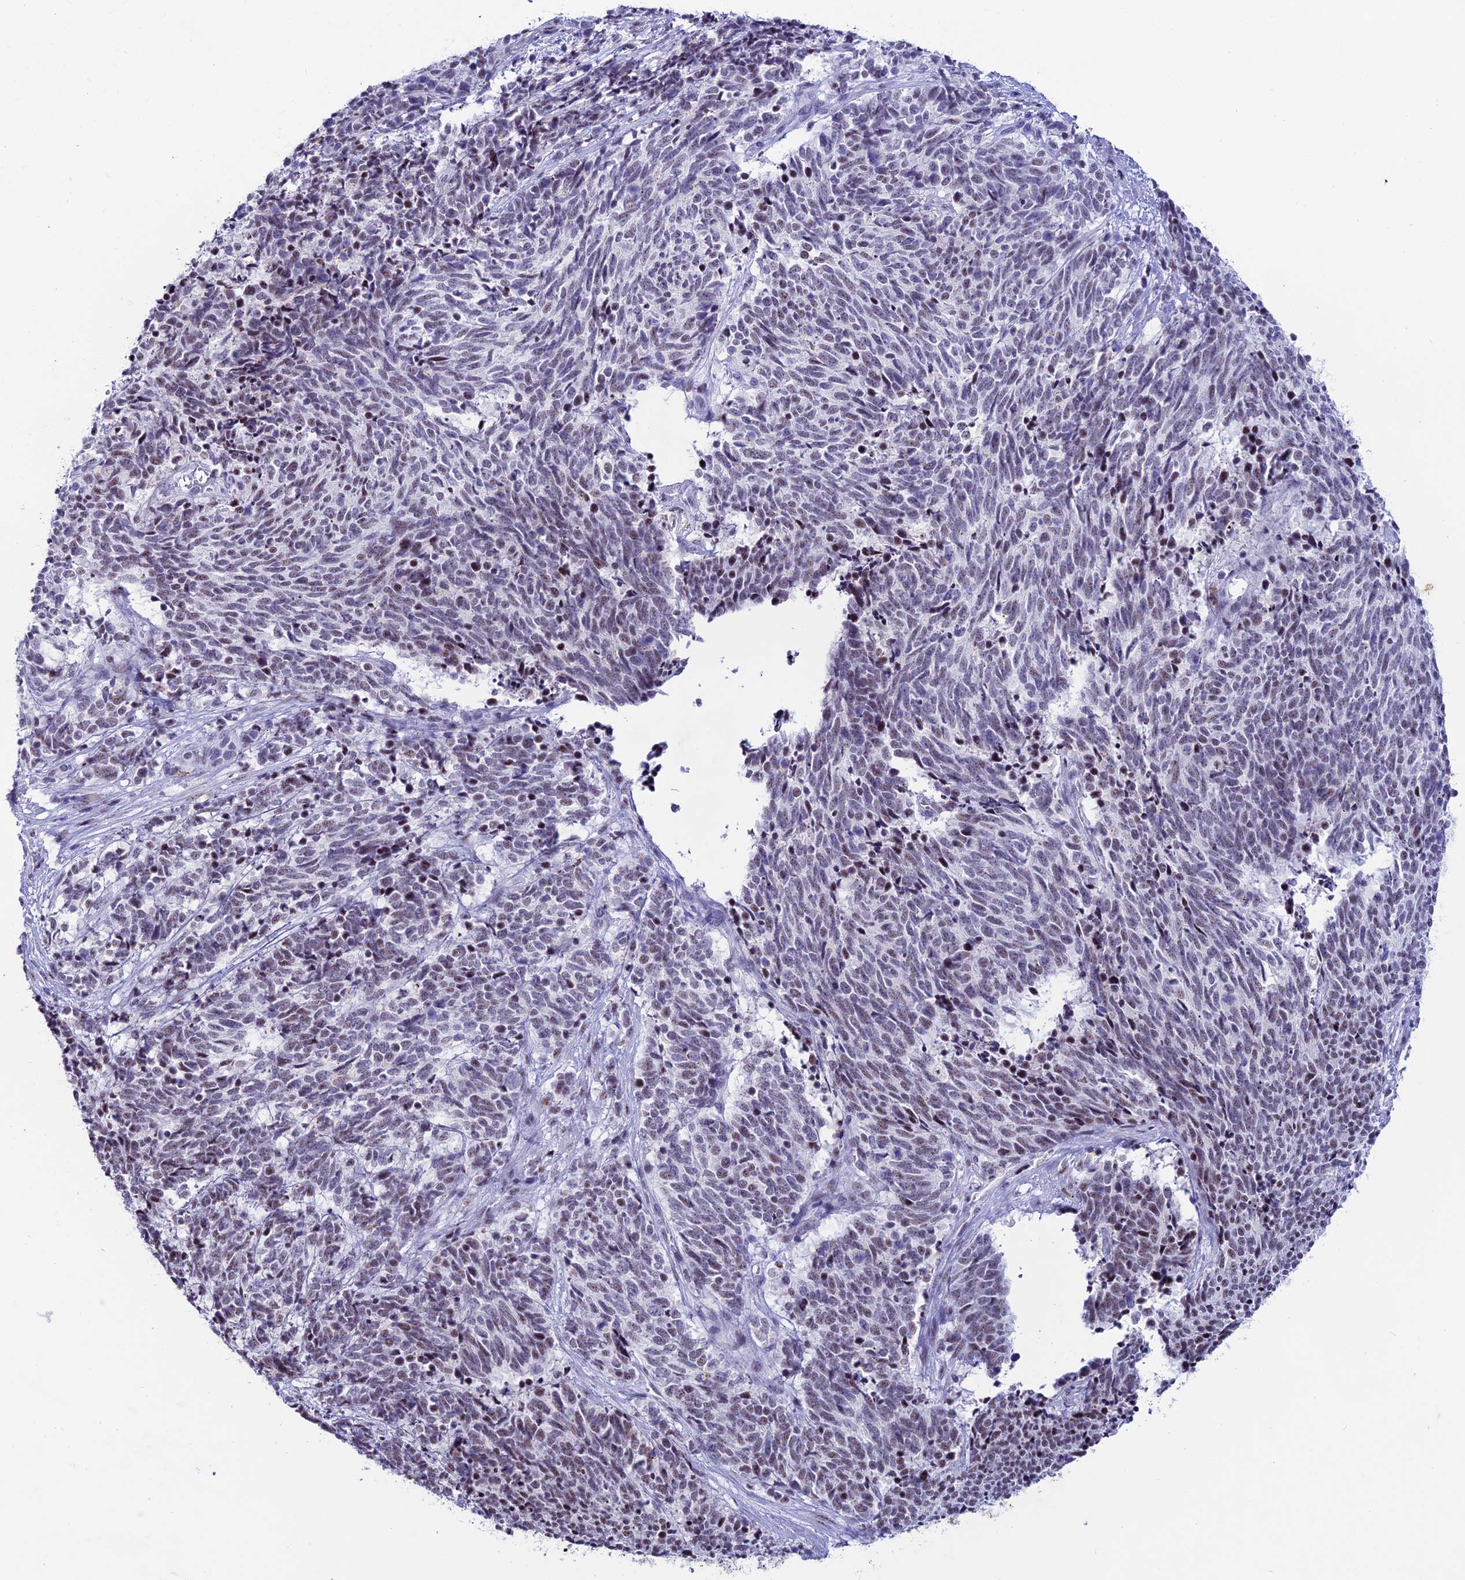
{"staining": {"intensity": "moderate", "quantity": "25%-75%", "location": "nuclear"}, "tissue": "cervical cancer", "cell_type": "Tumor cells", "image_type": "cancer", "snomed": [{"axis": "morphology", "description": "Squamous cell carcinoma, NOS"}, {"axis": "topography", "description": "Cervix"}], "caption": "High-magnification brightfield microscopy of cervical cancer (squamous cell carcinoma) stained with DAB (brown) and counterstained with hematoxylin (blue). tumor cells exhibit moderate nuclear staining is appreciated in approximately25%-75% of cells.", "gene": "MFSD2B", "patient": {"sex": "female", "age": 29}}